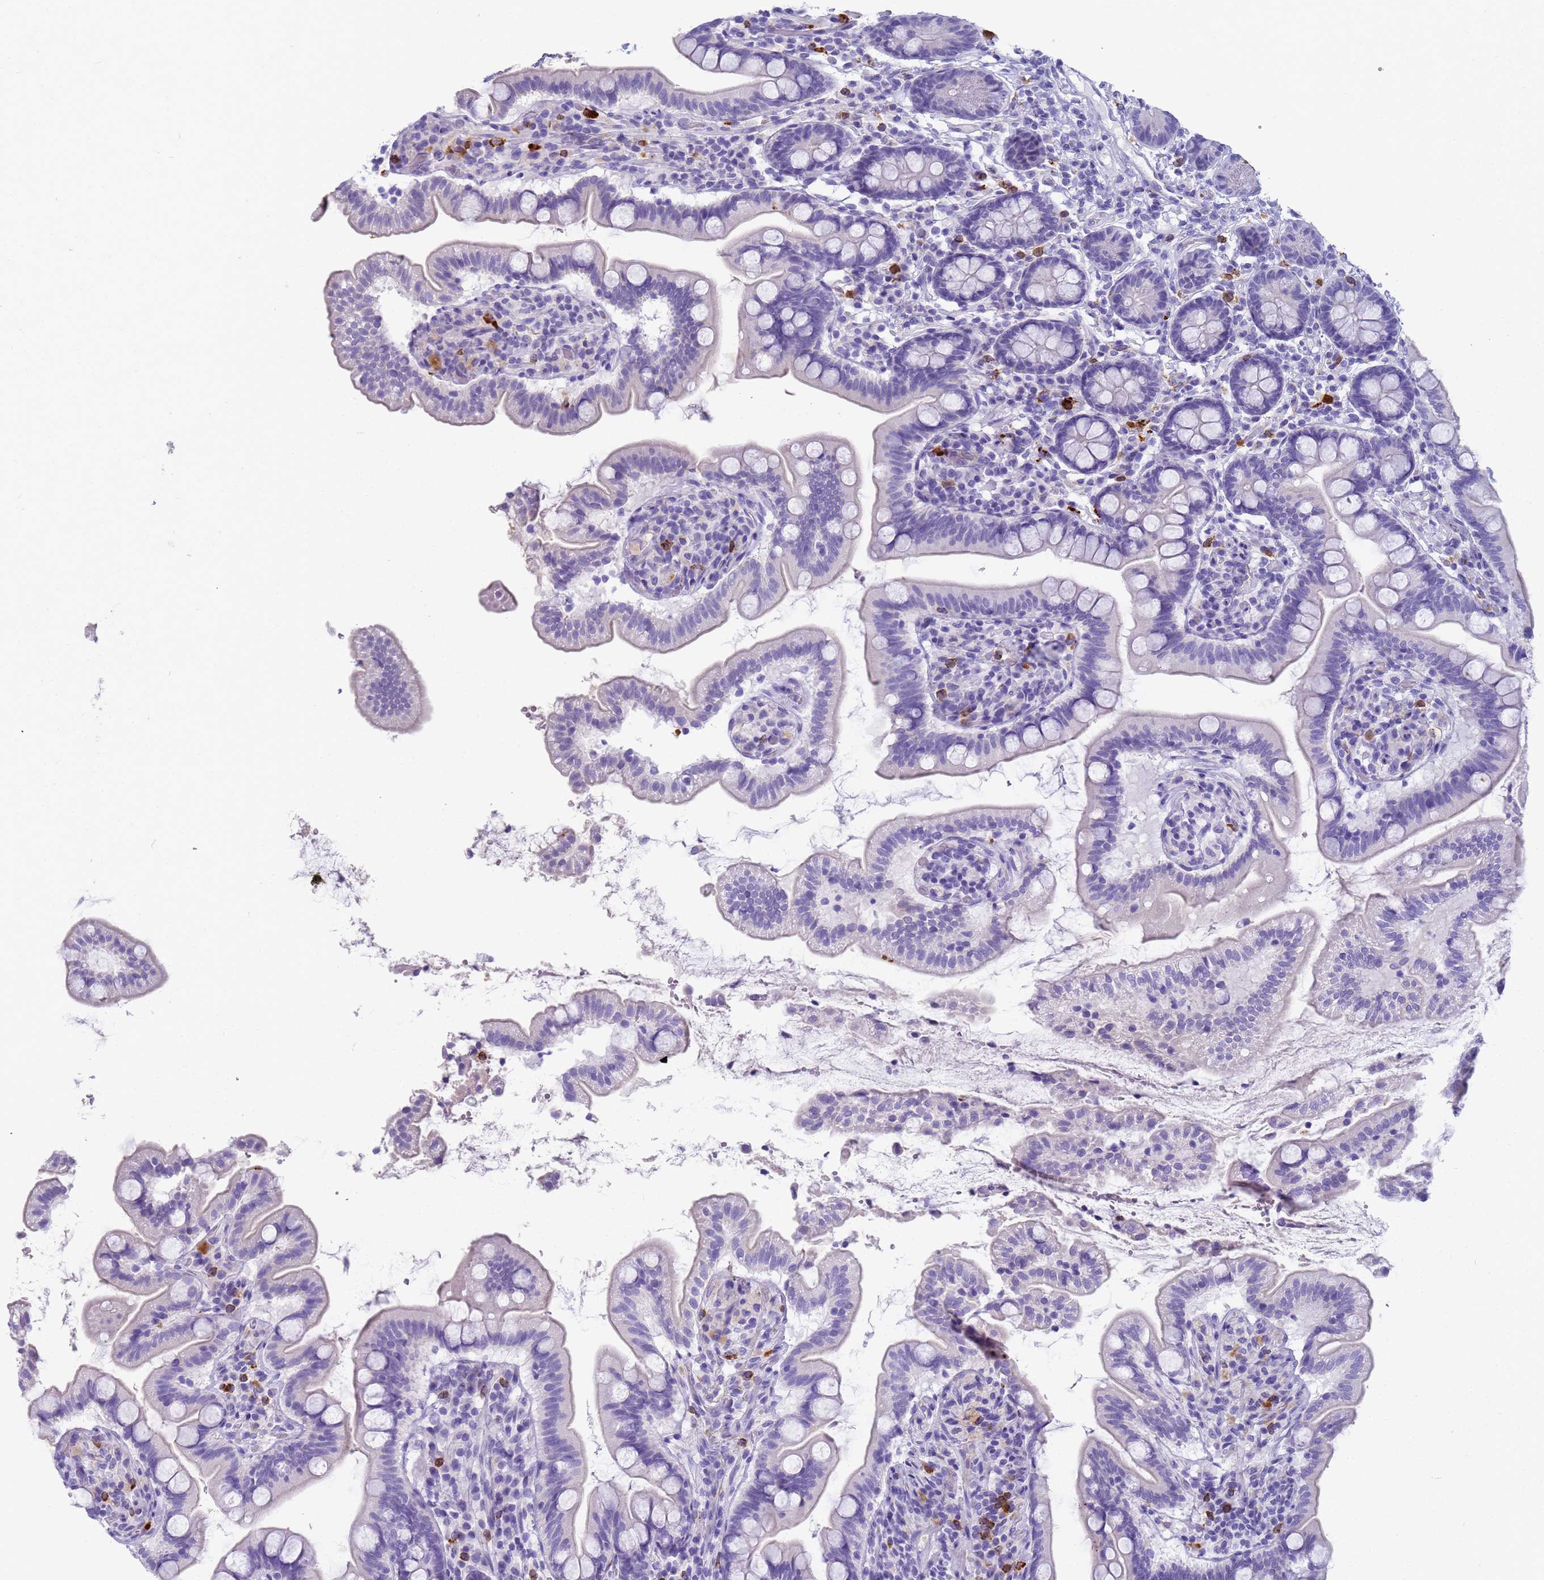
{"staining": {"intensity": "negative", "quantity": "none", "location": "none"}, "tissue": "small intestine", "cell_type": "Glandular cells", "image_type": "normal", "snomed": [{"axis": "morphology", "description": "Normal tissue, NOS"}, {"axis": "topography", "description": "Small intestine"}], "caption": "IHC photomicrograph of normal small intestine: small intestine stained with DAB displays no significant protein expression in glandular cells. The staining is performed using DAB brown chromogen with nuclei counter-stained in using hematoxylin.", "gene": "RNASE2", "patient": {"sex": "female", "age": 64}}